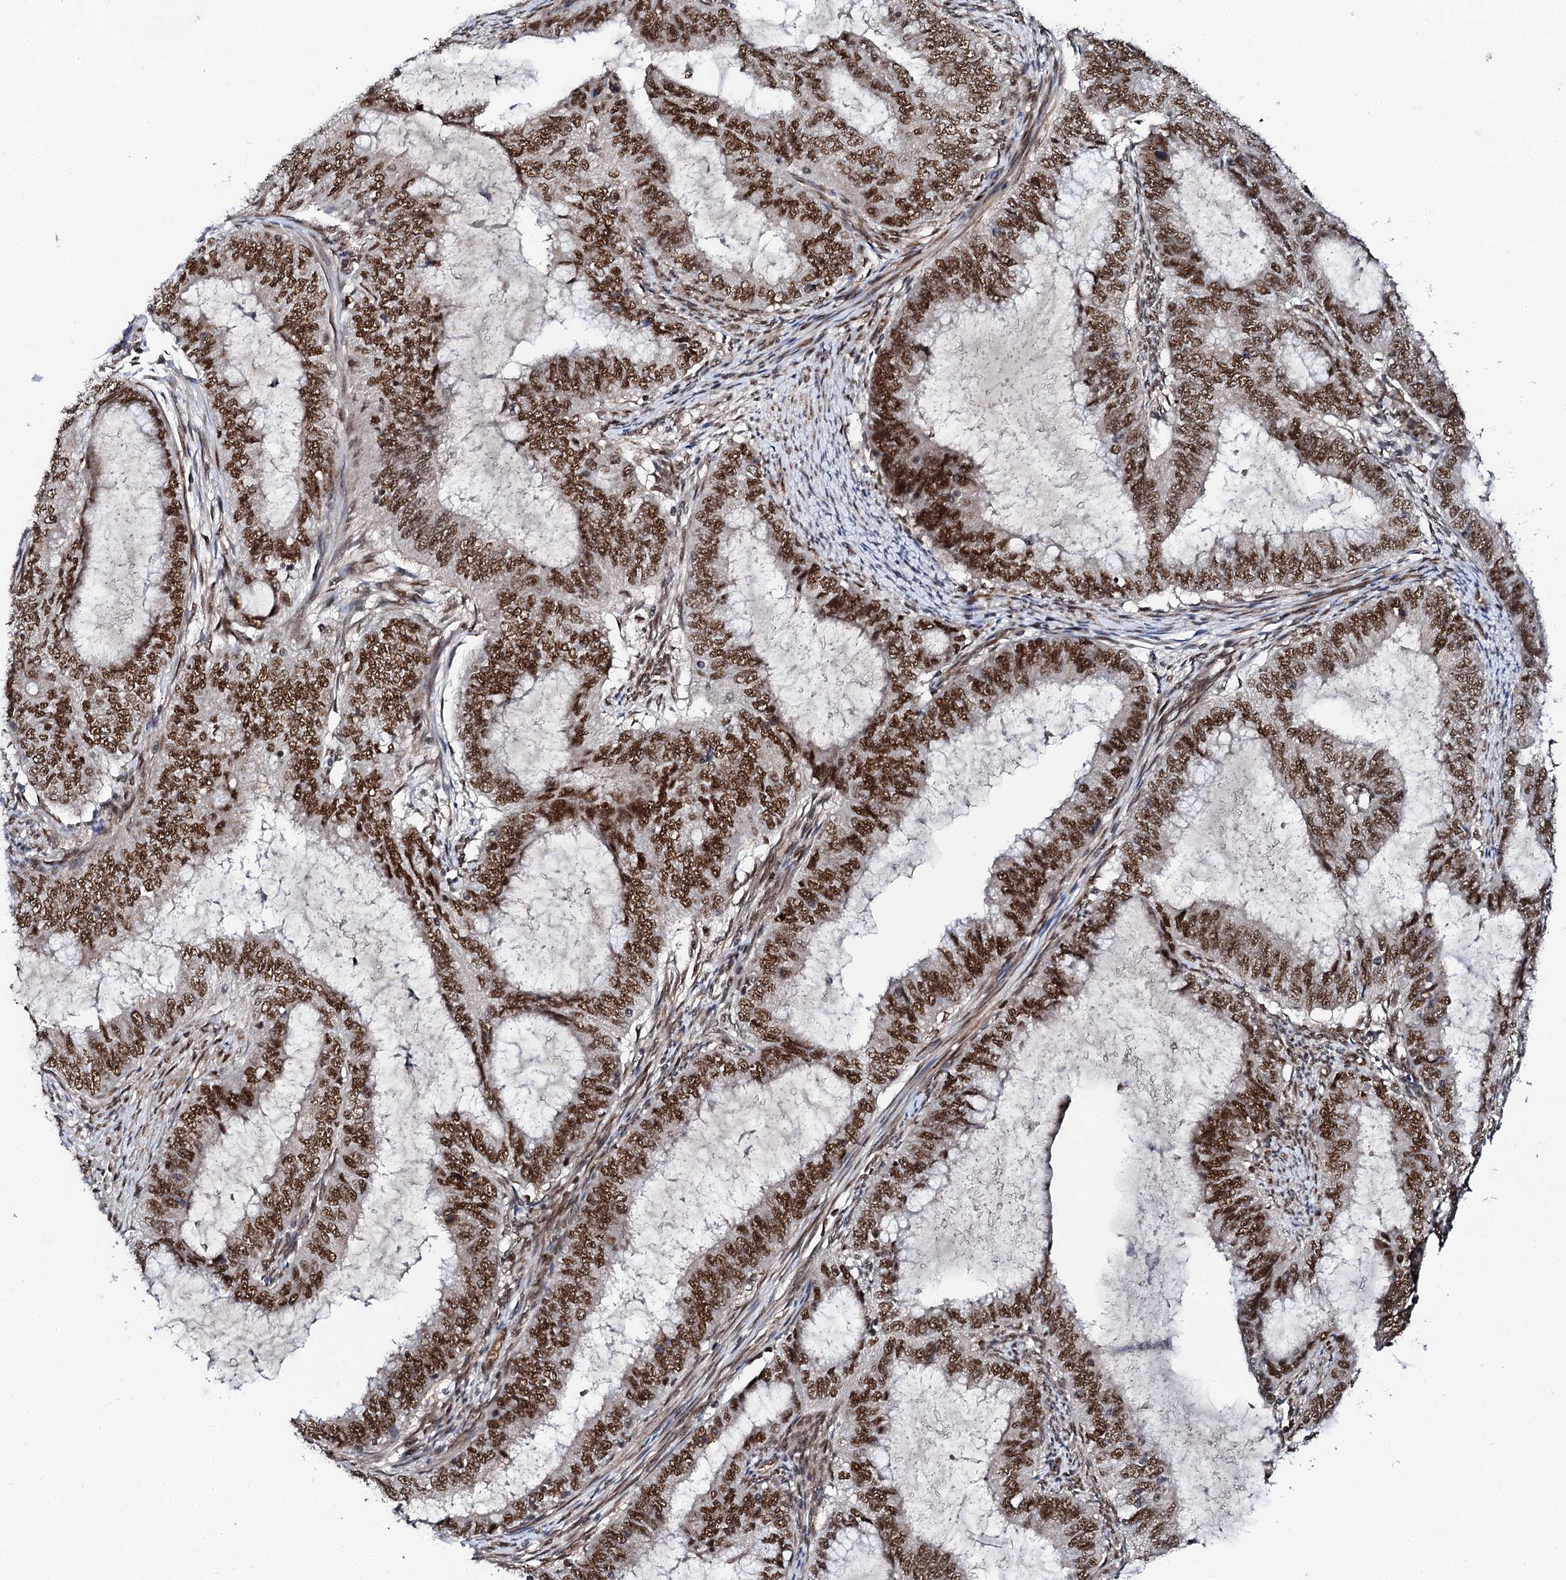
{"staining": {"intensity": "strong", "quantity": ">75%", "location": "nuclear"}, "tissue": "endometrial cancer", "cell_type": "Tumor cells", "image_type": "cancer", "snomed": [{"axis": "morphology", "description": "Adenocarcinoma, NOS"}, {"axis": "topography", "description": "Endometrium"}], "caption": "Strong nuclear positivity is present in approximately >75% of tumor cells in endometrial adenocarcinoma. (DAB (3,3'-diaminobenzidine) = brown stain, brightfield microscopy at high magnification).", "gene": "CSTF3", "patient": {"sex": "female", "age": 51}}